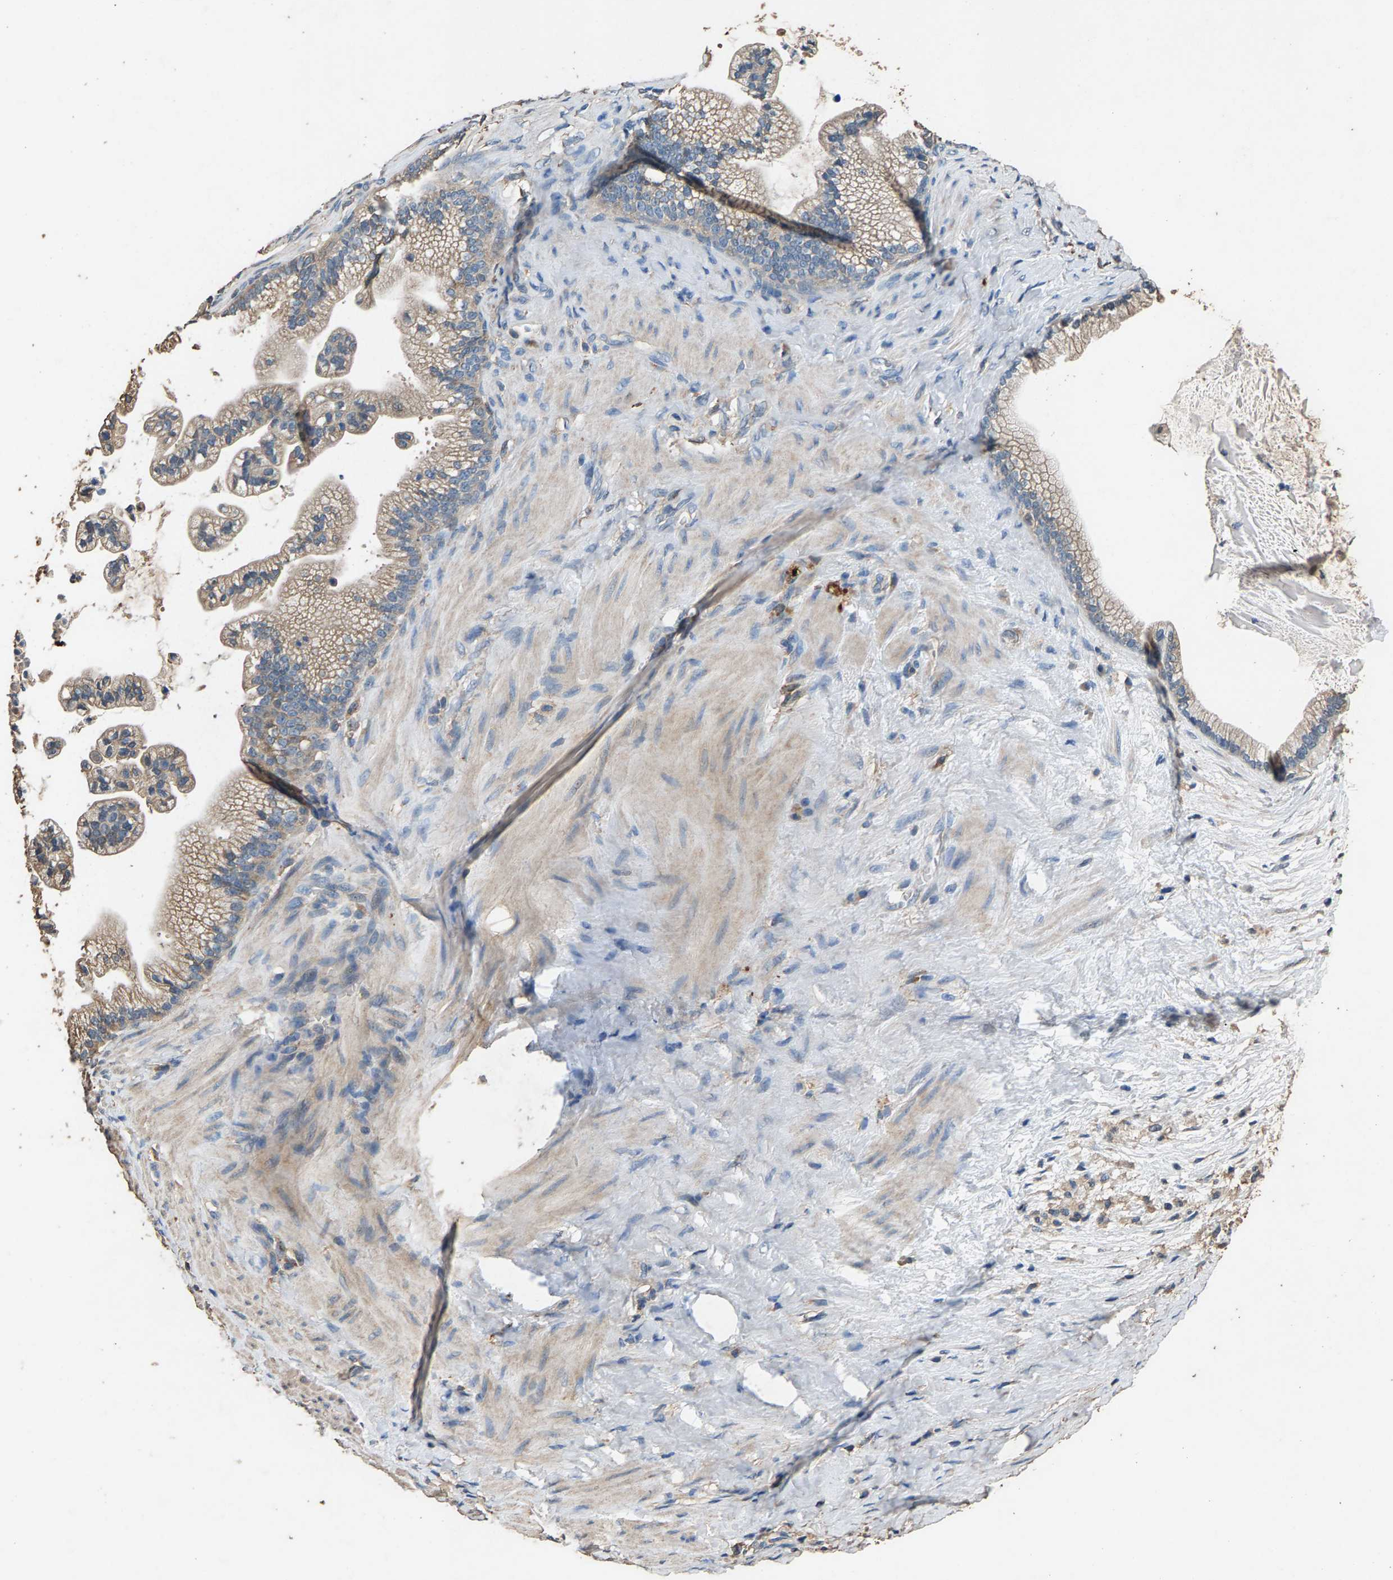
{"staining": {"intensity": "weak", "quantity": "<25%", "location": "cytoplasmic/membranous"}, "tissue": "pancreatic cancer", "cell_type": "Tumor cells", "image_type": "cancer", "snomed": [{"axis": "morphology", "description": "Adenocarcinoma, NOS"}, {"axis": "topography", "description": "Pancreas"}], "caption": "This is an immunohistochemistry (IHC) histopathology image of human pancreatic cancer. There is no positivity in tumor cells.", "gene": "MRPL27", "patient": {"sex": "male", "age": 69}}